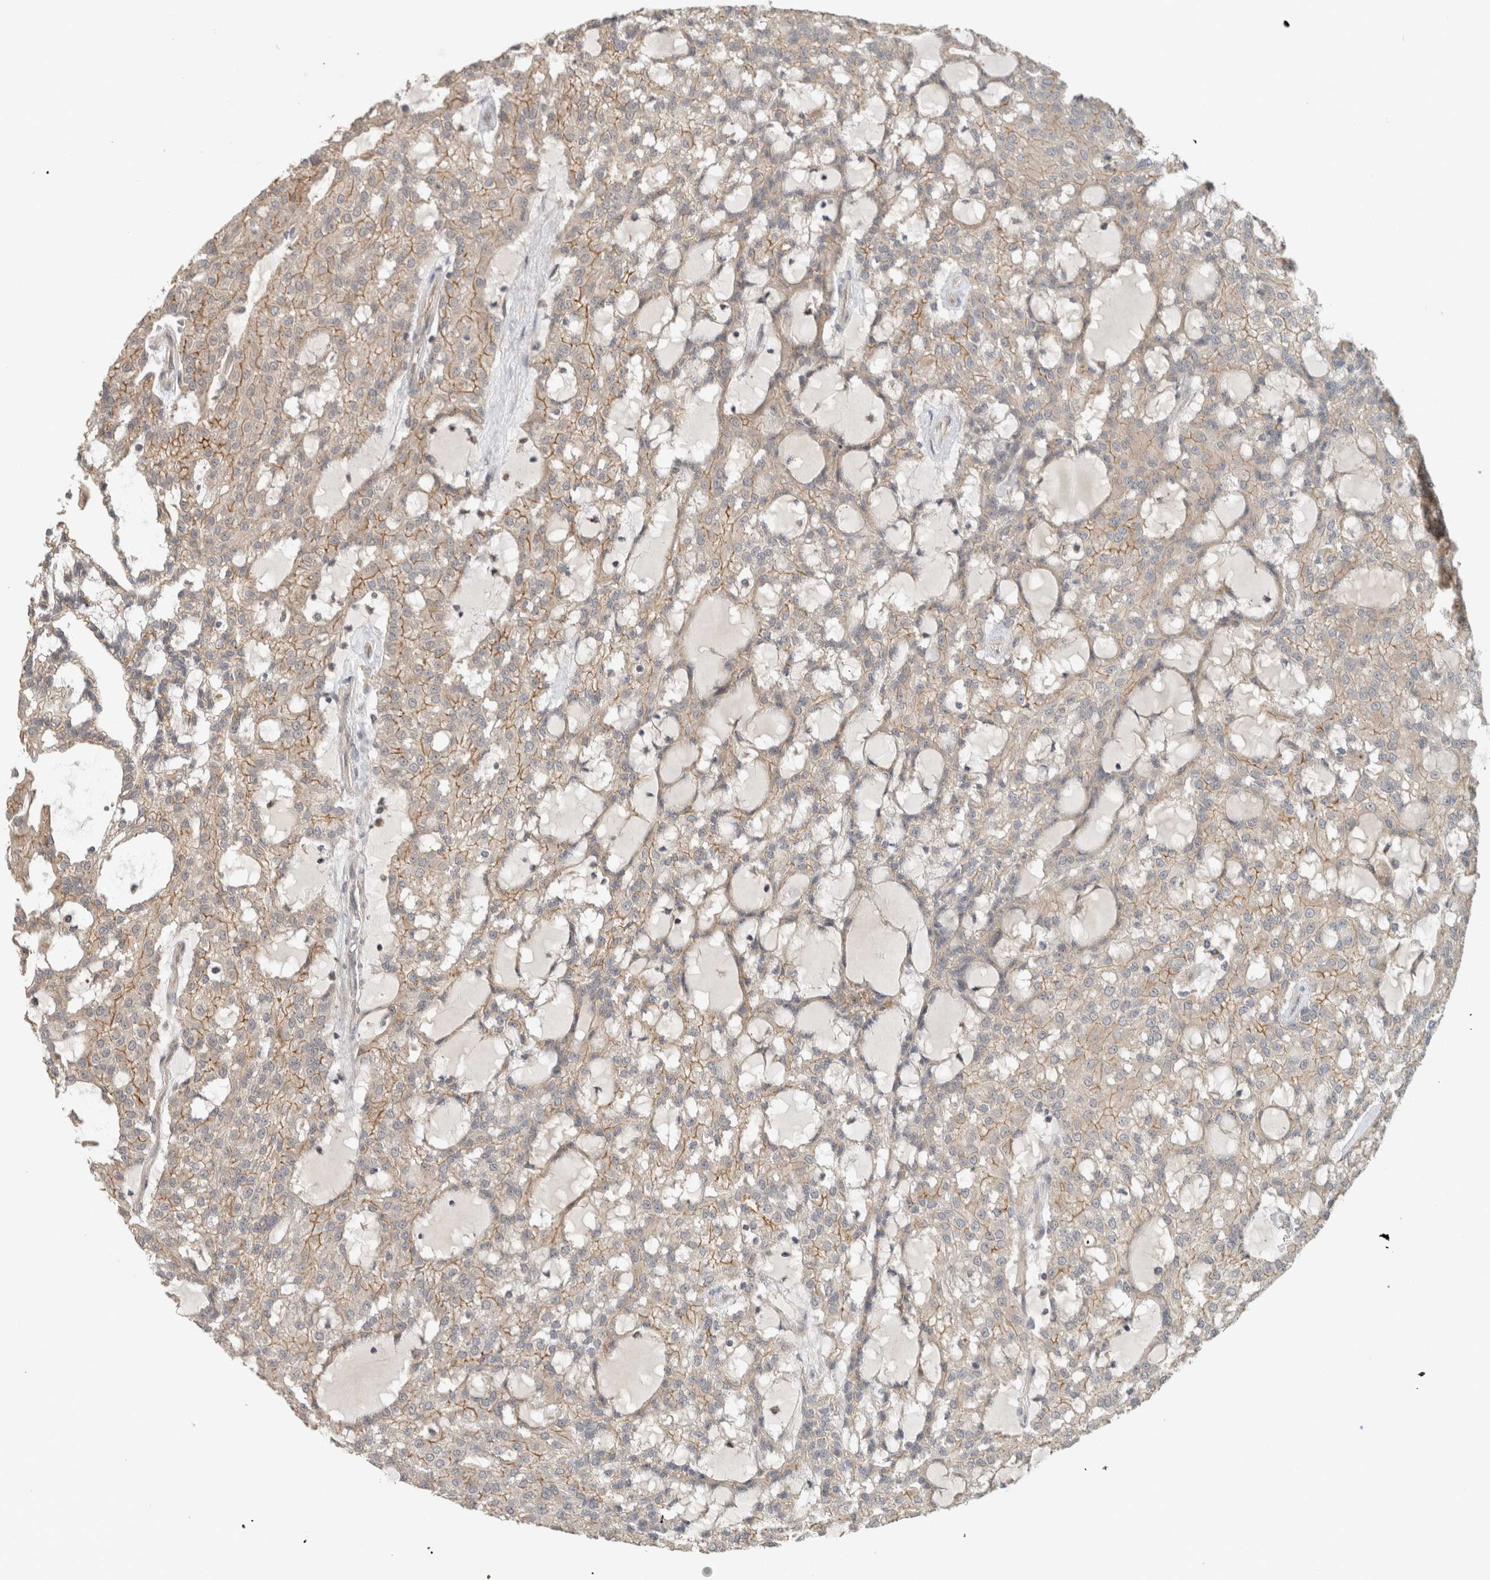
{"staining": {"intensity": "weak", "quantity": "25%-75%", "location": "cytoplasmic/membranous"}, "tissue": "renal cancer", "cell_type": "Tumor cells", "image_type": "cancer", "snomed": [{"axis": "morphology", "description": "Adenocarcinoma, NOS"}, {"axis": "topography", "description": "Kidney"}], "caption": "Immunohistochemical staining of adenocarcinoma (renal) exhibits low levels of weak cytoplasmic/membranous expression in approximately 25%-75% of tumor cells.", "gene": "ERCC6L2", "patient": {"sex": "male", "age": 63}}